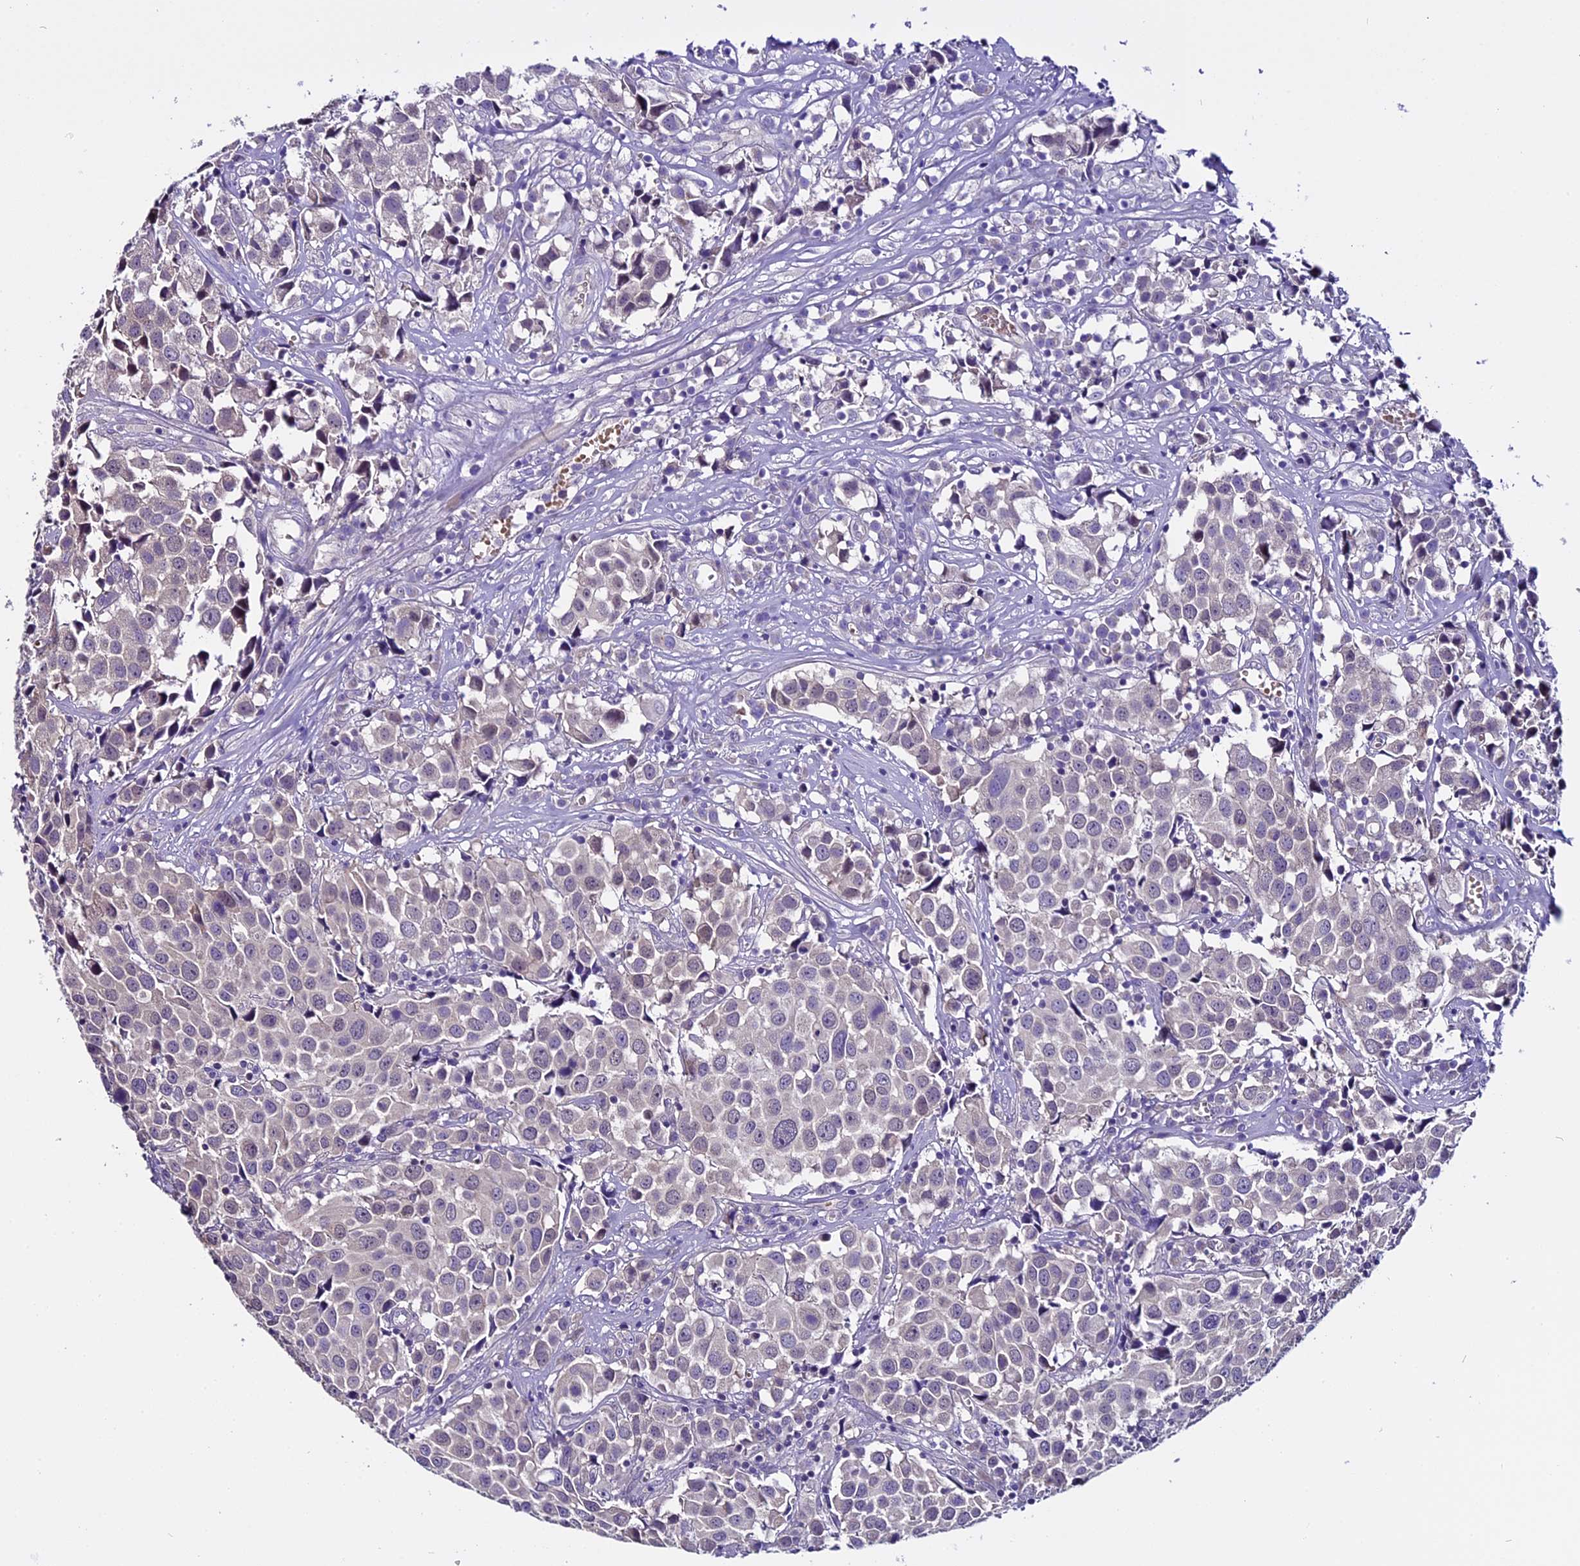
{"staining": {"intensity": "negative", "quantity": "none", "location": "none"}, "tissue": "urothelial cancer", "cell_type": "Tumor cells", "image_type": "cancer", "snomed": [{"axis": "morphology", "description": "Urothelial carcinoma, High grade"}, {"axis": "topography", "description": "Urinary bladder"}], "caption": "Immunohistochemistry (IHC) image of human high-grade urothelial carcinoma stained for a protein (brown), which shows no expression in tumor cells.", "gene": "C9orf40", "patient": {"sex": "female", "age": 75}}